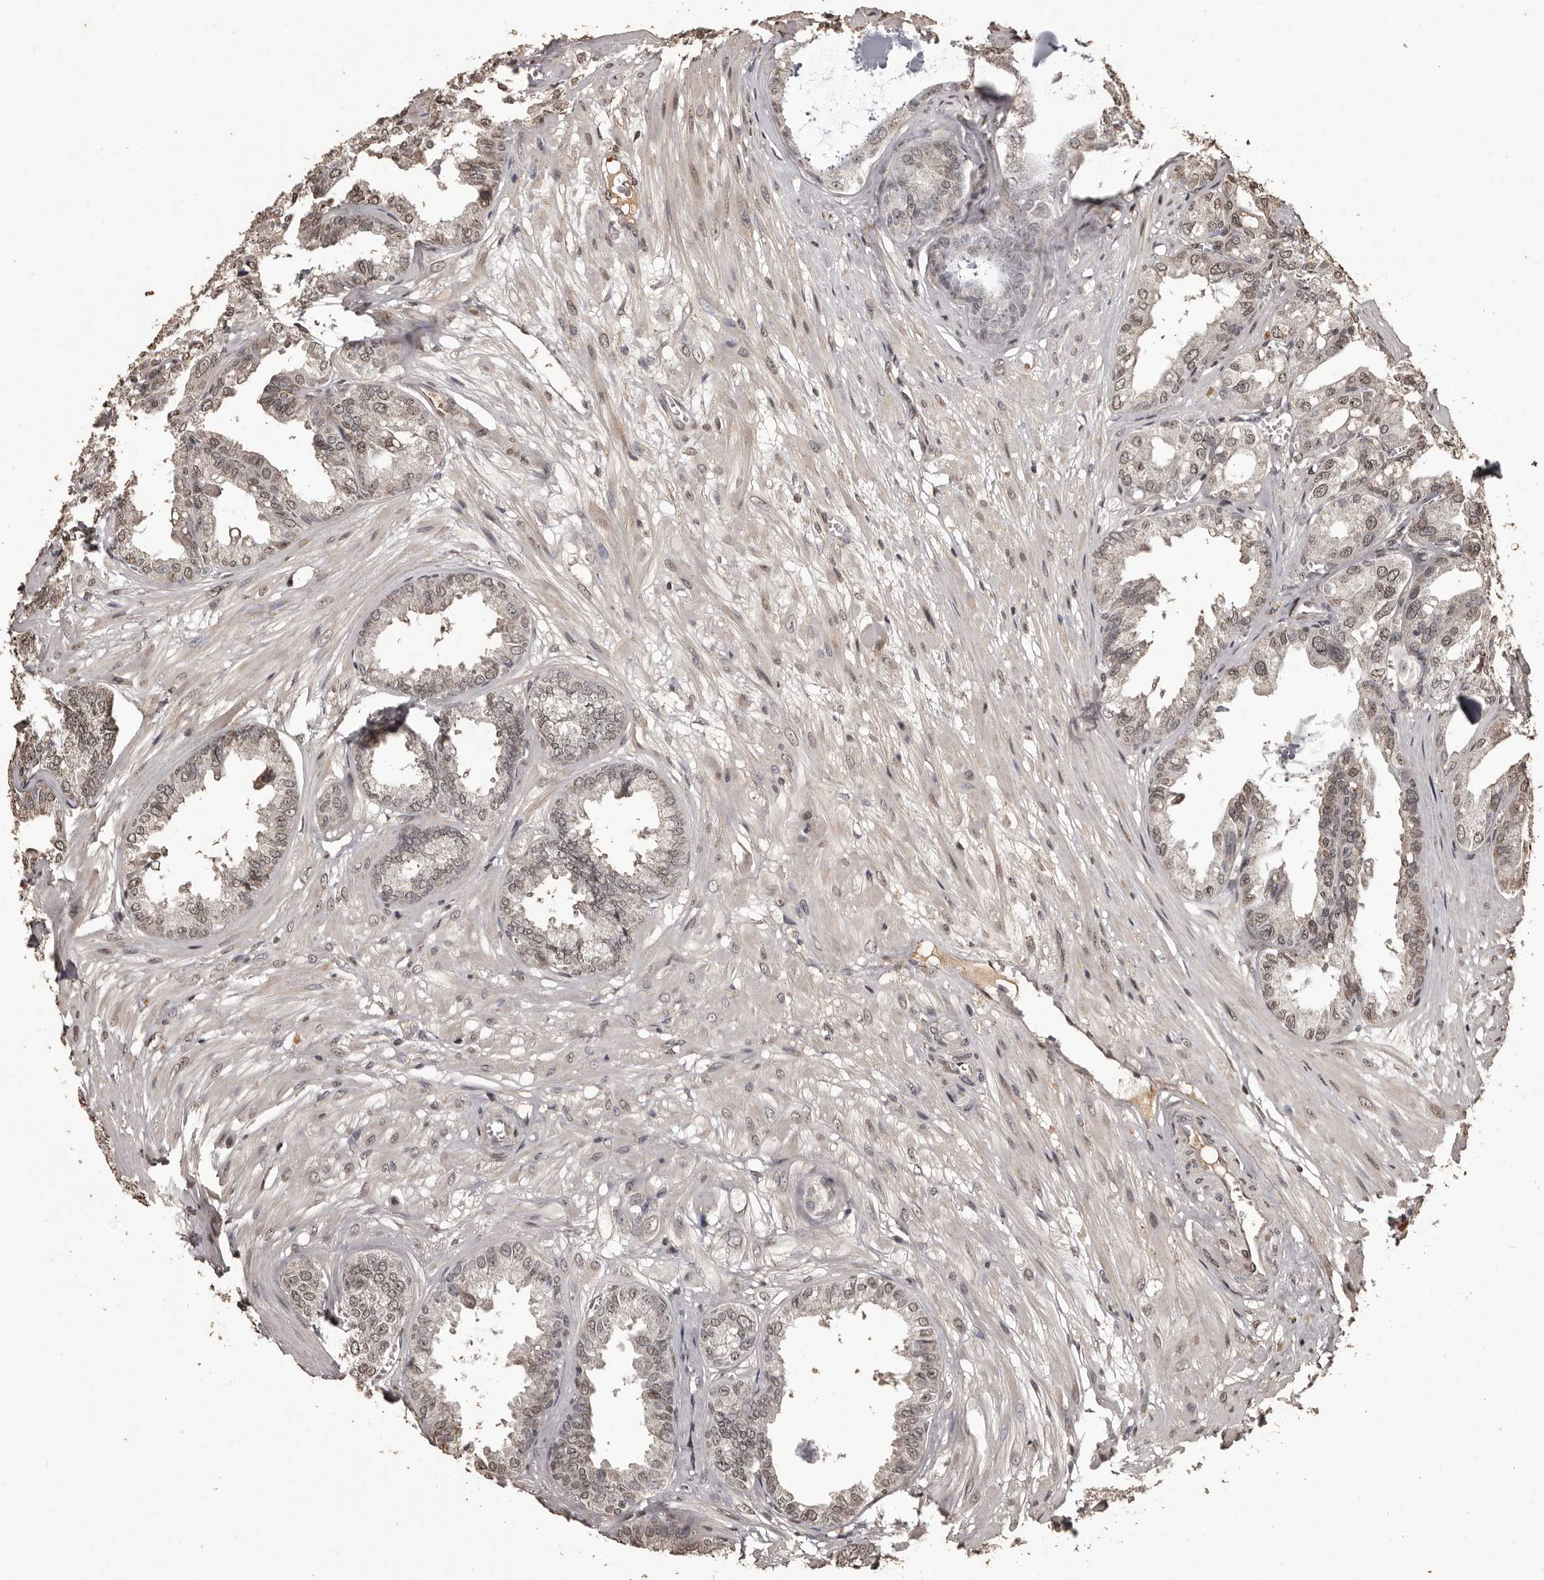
{"staining": {"intensity": "weak", "quantity": "25%-75%", "location": "cytoplasmic/membranous,nuclear"}, "tissue": "seminal vesicle", "cell_type": "Glandular cells", "image_type": "normal", "snomed": [{"axis": "morphology", "description": "Normal tissue, NOS"}, {"axis": "topography", "description": "Prostate"}, {"axis": "topography", "description": "Seminal veicle"}], "caption": "A micrograph of seminal vesicle stained for a protein demonstrates weak cytoplasmic/membranous,nuclear brown staining in glandular cells.", "gene": "NAV1", "patient": {"sex": "male", "age": 51}}